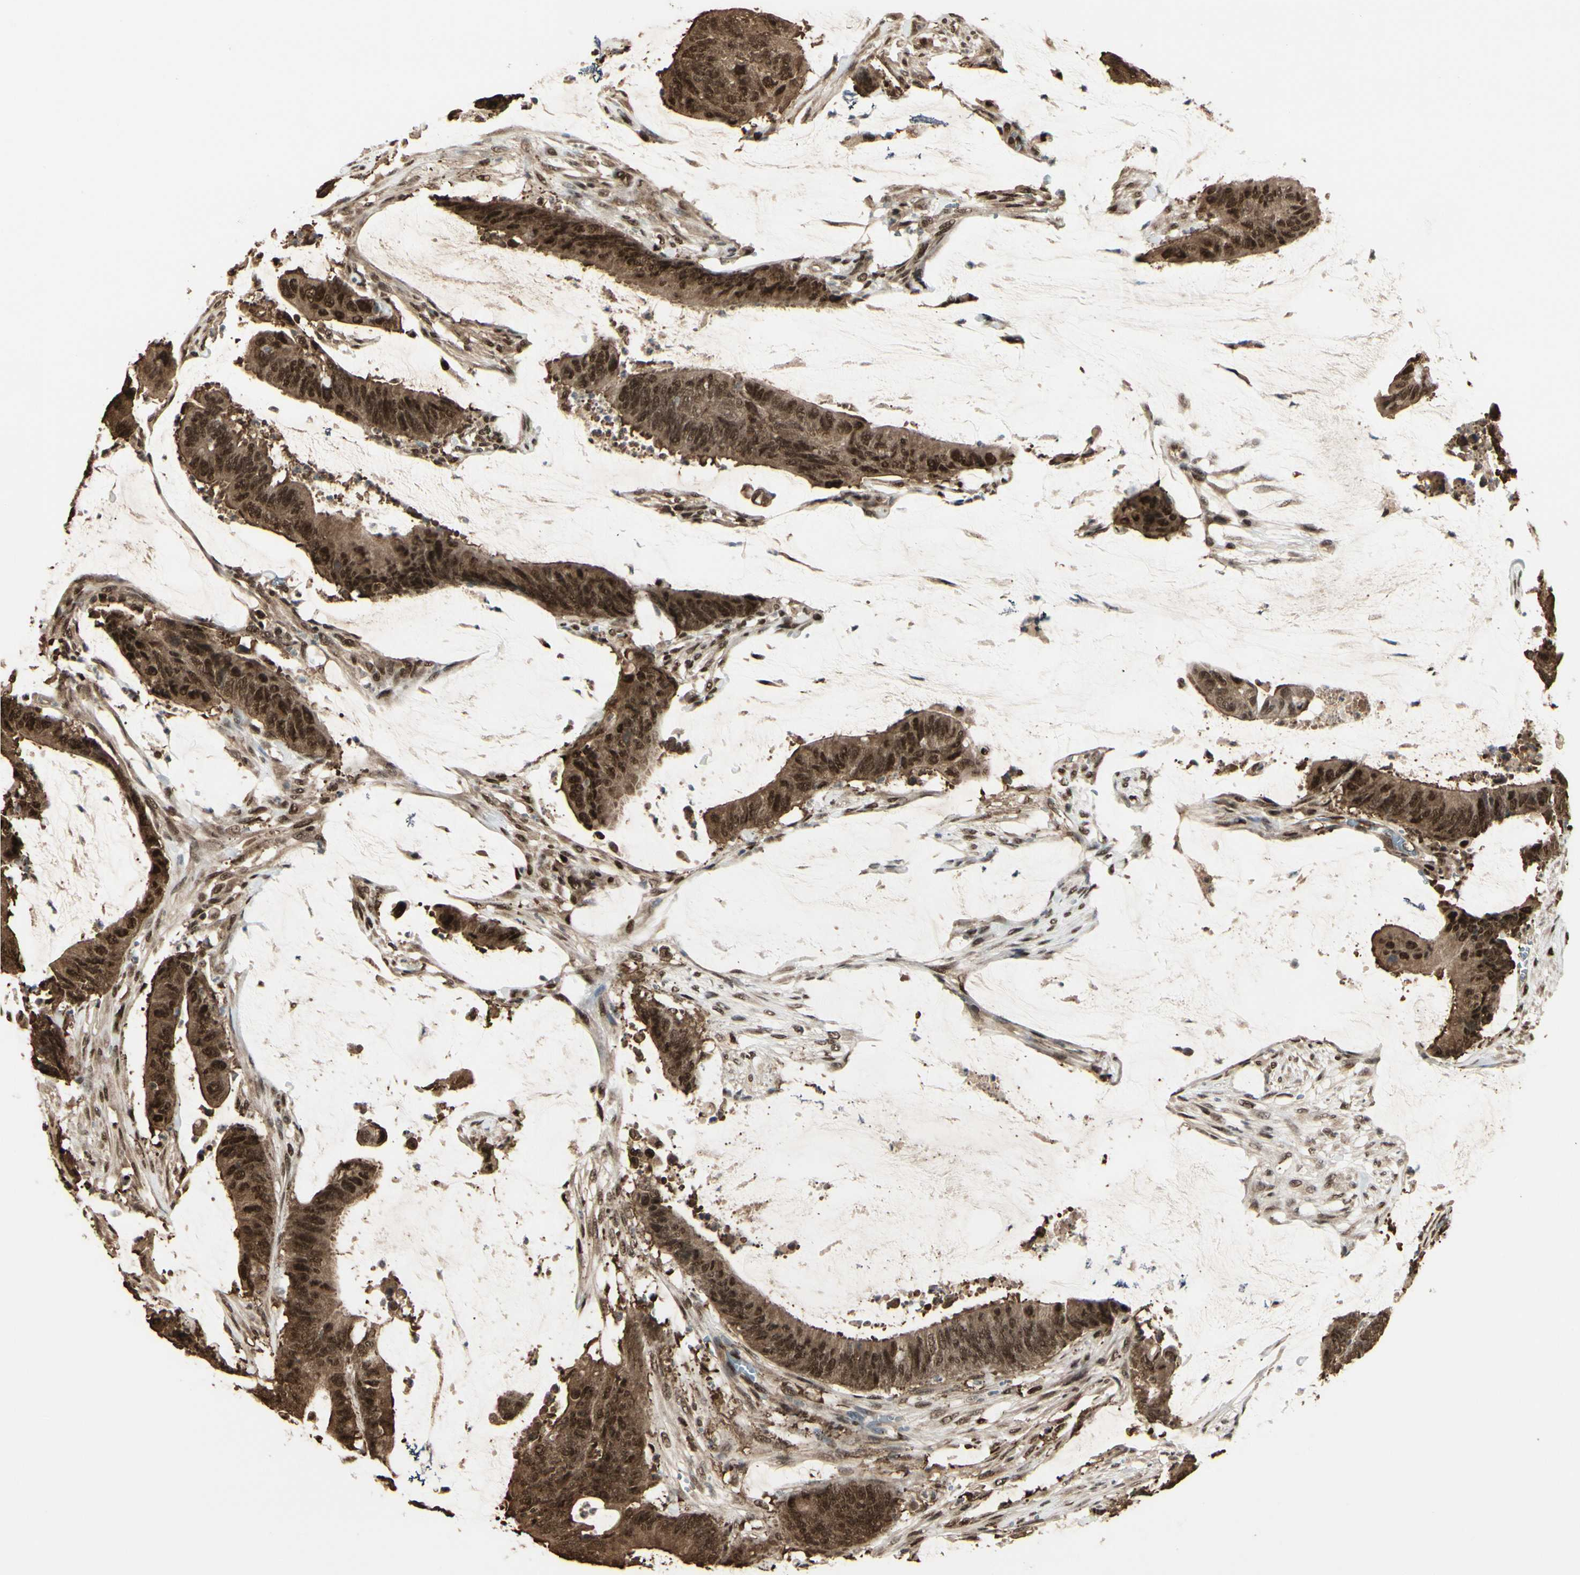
{"staining": {"intensity": "strong", "quantity": ">75%", "location": "cytoplasmic/membranous,nuclear"}, "tissue": "colorectal cancer", "cell_type": "Tumor cells", "image_type": "cancer", "snomed": [{"axis": "morphology", "description": "Adenocarcinoma, NOS"}, {"axis": "topography", "description": "Rectum"}], "caption": "A micrograph of colorectal cancer (adenocarcinoma) stained for a protein reveals strong cytoplasmic/membranous and nuclear brown staining in tumor cells. (DAB IHC with brightfield microscopy, high magnification).", "gene": "HSF1", "patient": {"sex": "female", "age": 66}}